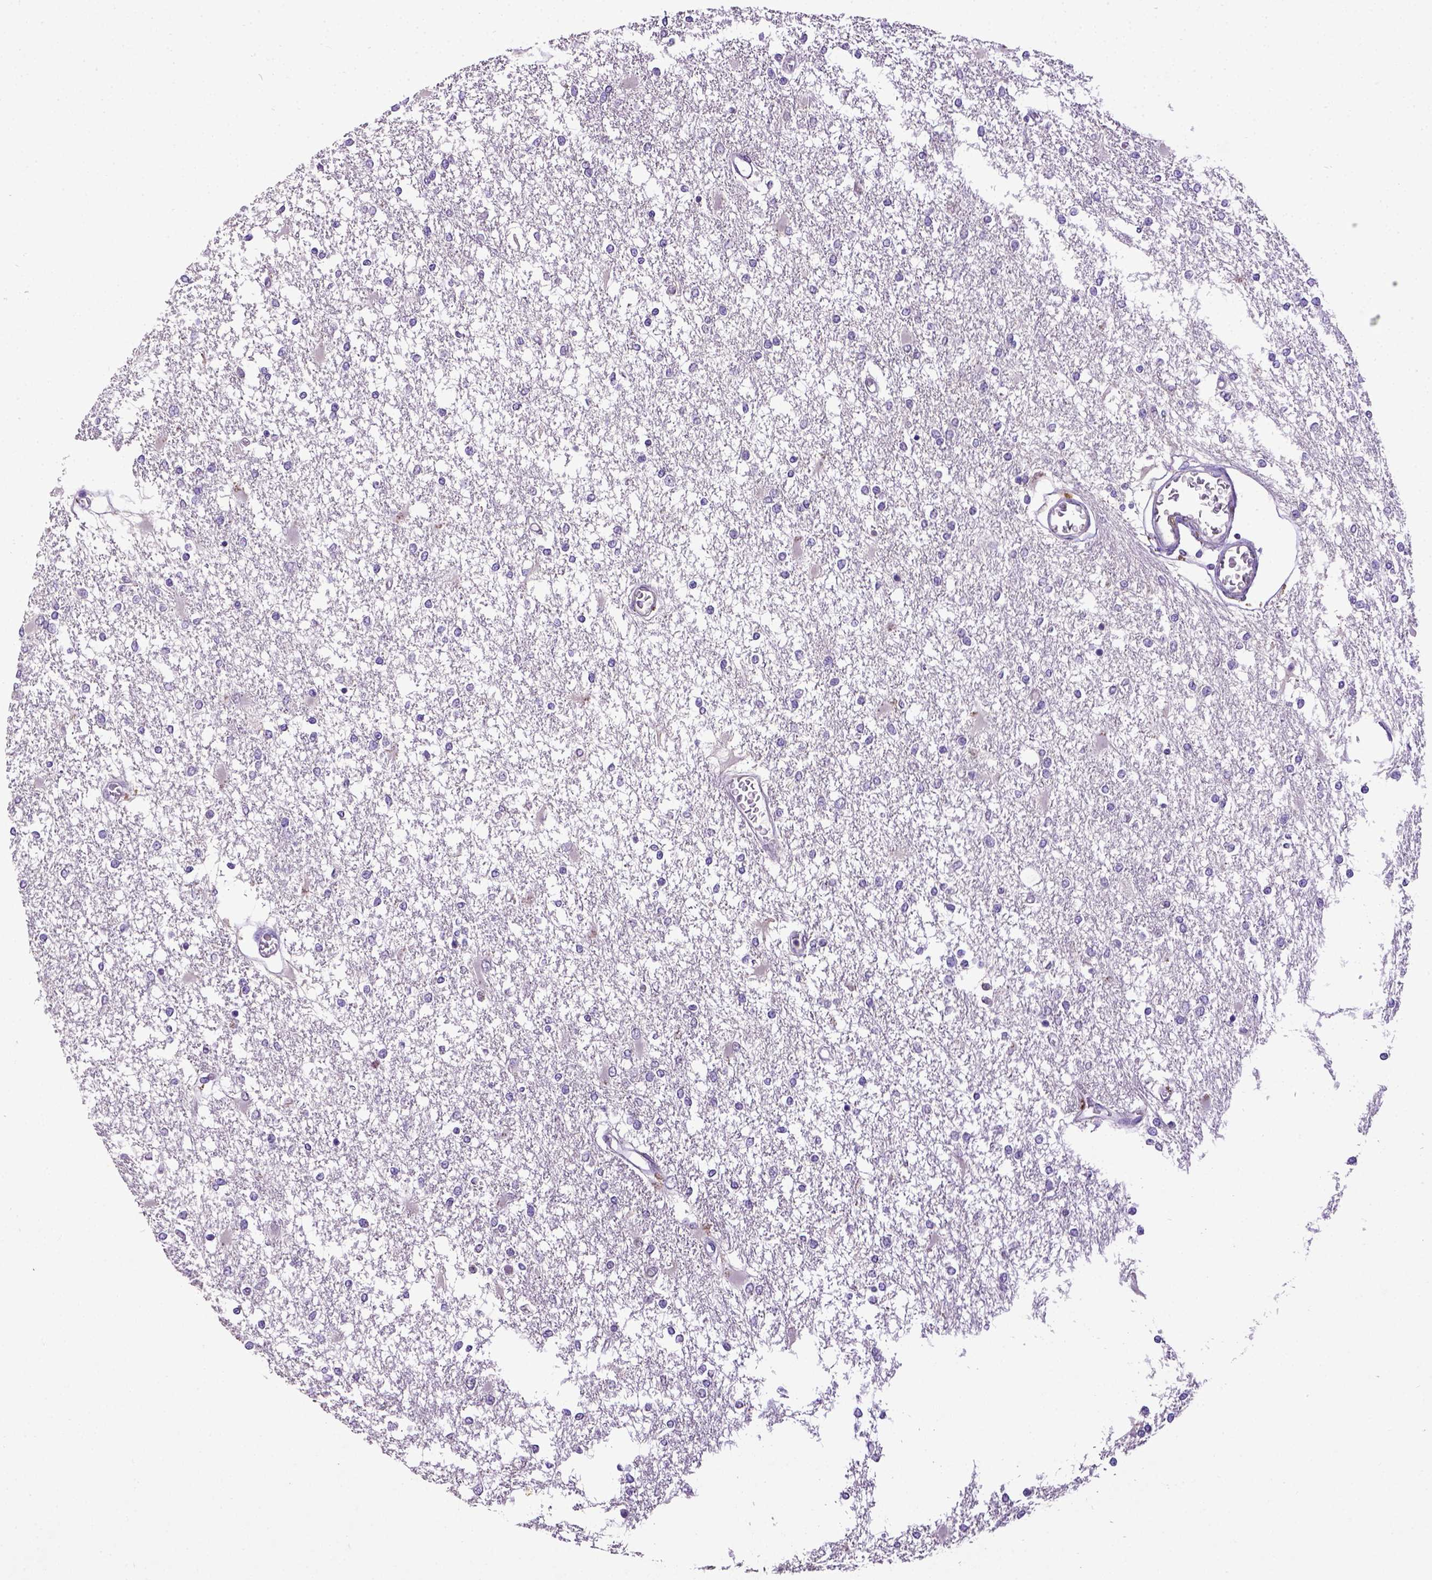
{"staining": {"intensity": "negative", "quantity": "none", "location": "none"}, "tissue": "glioma", "cell_type": "Tumor cells", "image_type": "cancer", "snomed": [{"axis": "morphology", "description": "Glioma, malignant, High grade"}, {"axis": "topography", "description": "Cerebral cortex"}], "caption": "Immunohistochemistry (IHC) histopathology image of human glioma stained for a protein (brown), which demonstrates no expression in tumor cells. The staining is performed using DAB brown chromogen with nuclei counter-stained in using hematoxylin.", "gene": "CDKN1A", "patient": {"sex": "male", "age": 79}}